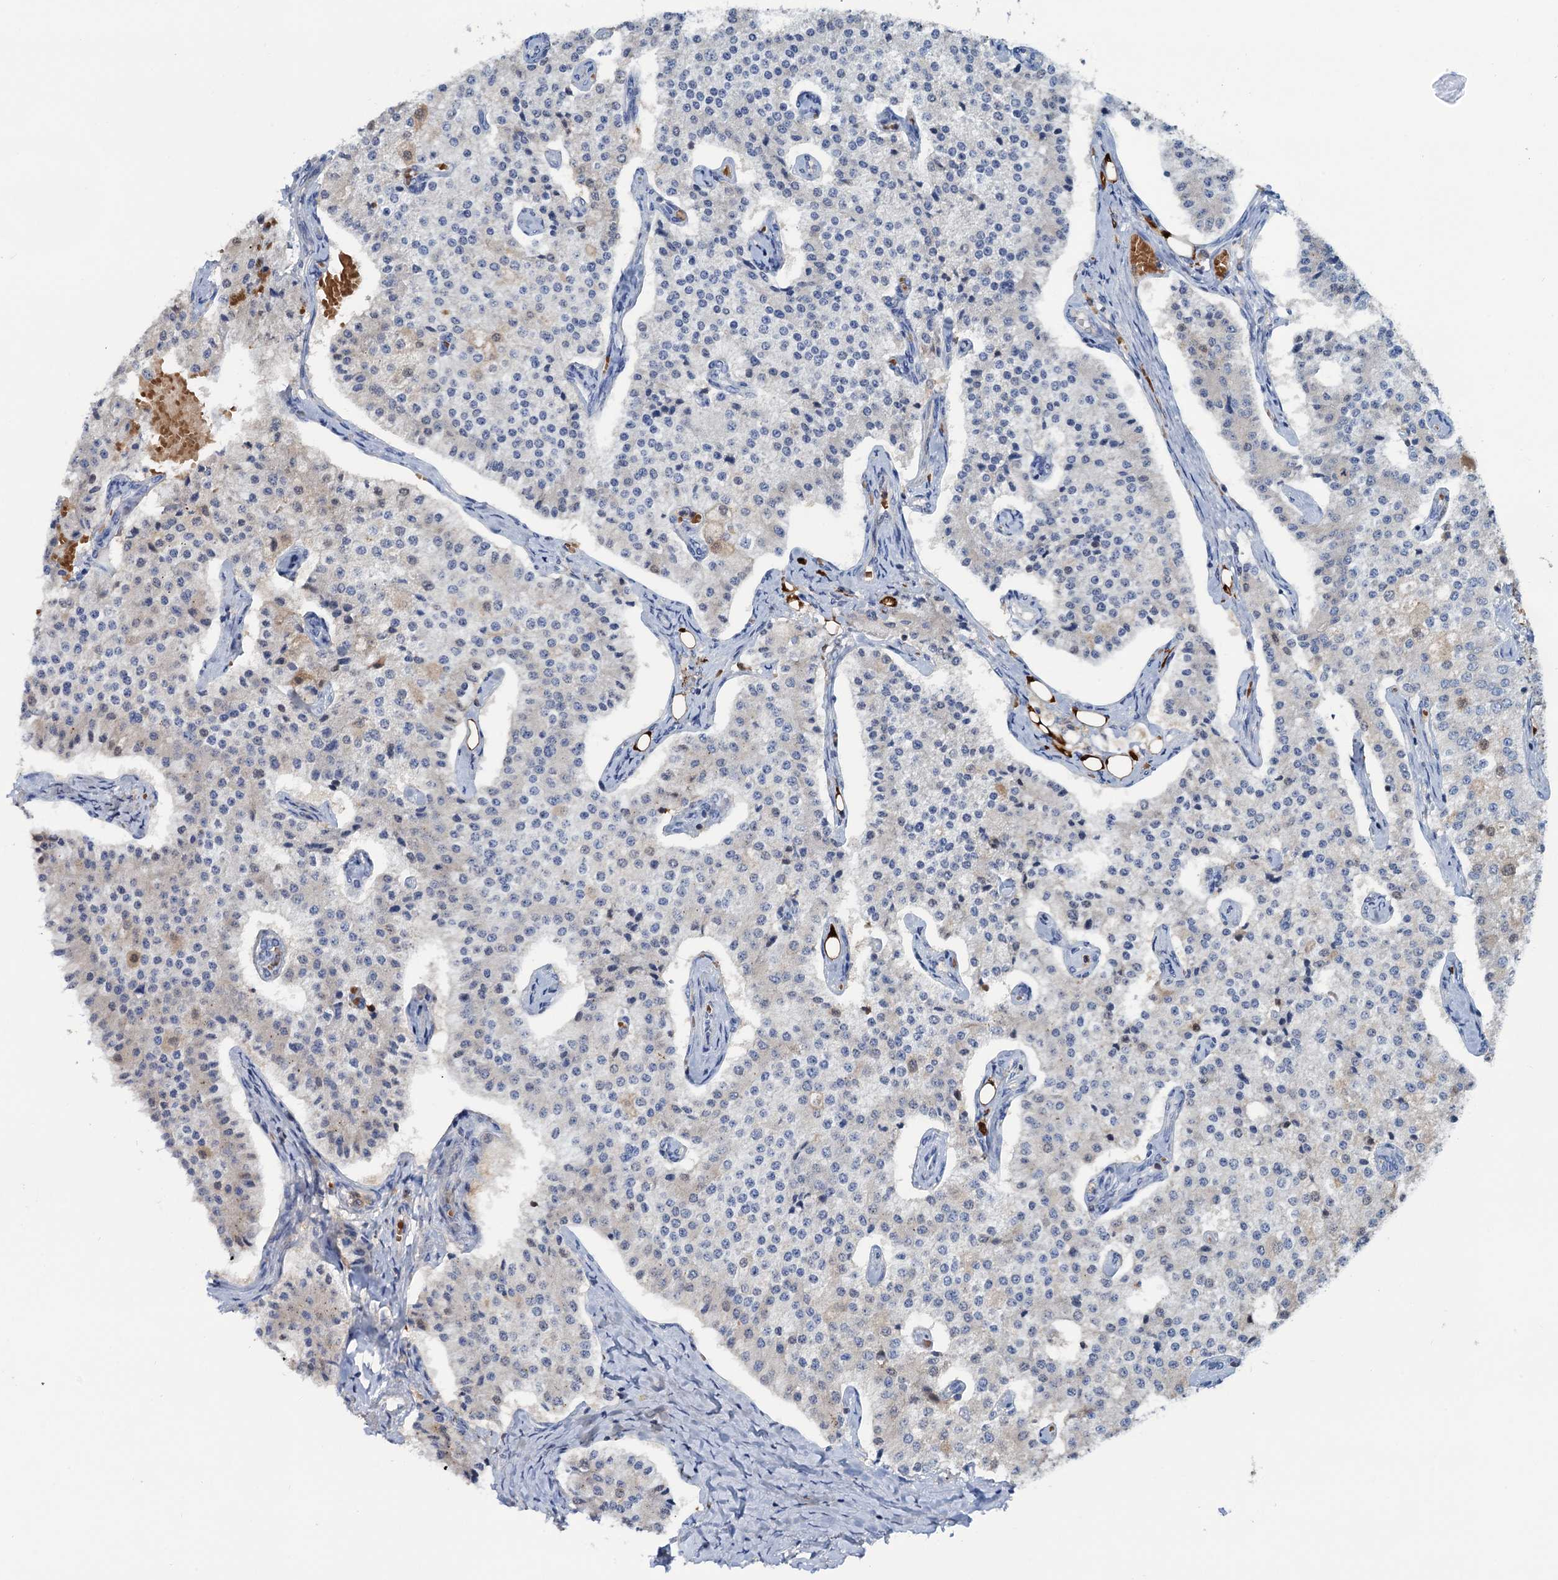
{"staining": {"intensity": "negative", "quantity": "none", "location": "none"}, "tissue": "carcinoid", "cell_type": "Tumor cells", "image_type": "cancer", "snomed": [{"axis": "morphology", "description": "Carcinoid, malignant, NOS"}, {"axis": "topography", "description": "Colon"}], "caption": "The histopathology image reveals no significant staining in tumor cells of carcinoid.", "gene": "FAH", "patient": {"sex": "female", "age": 52}}